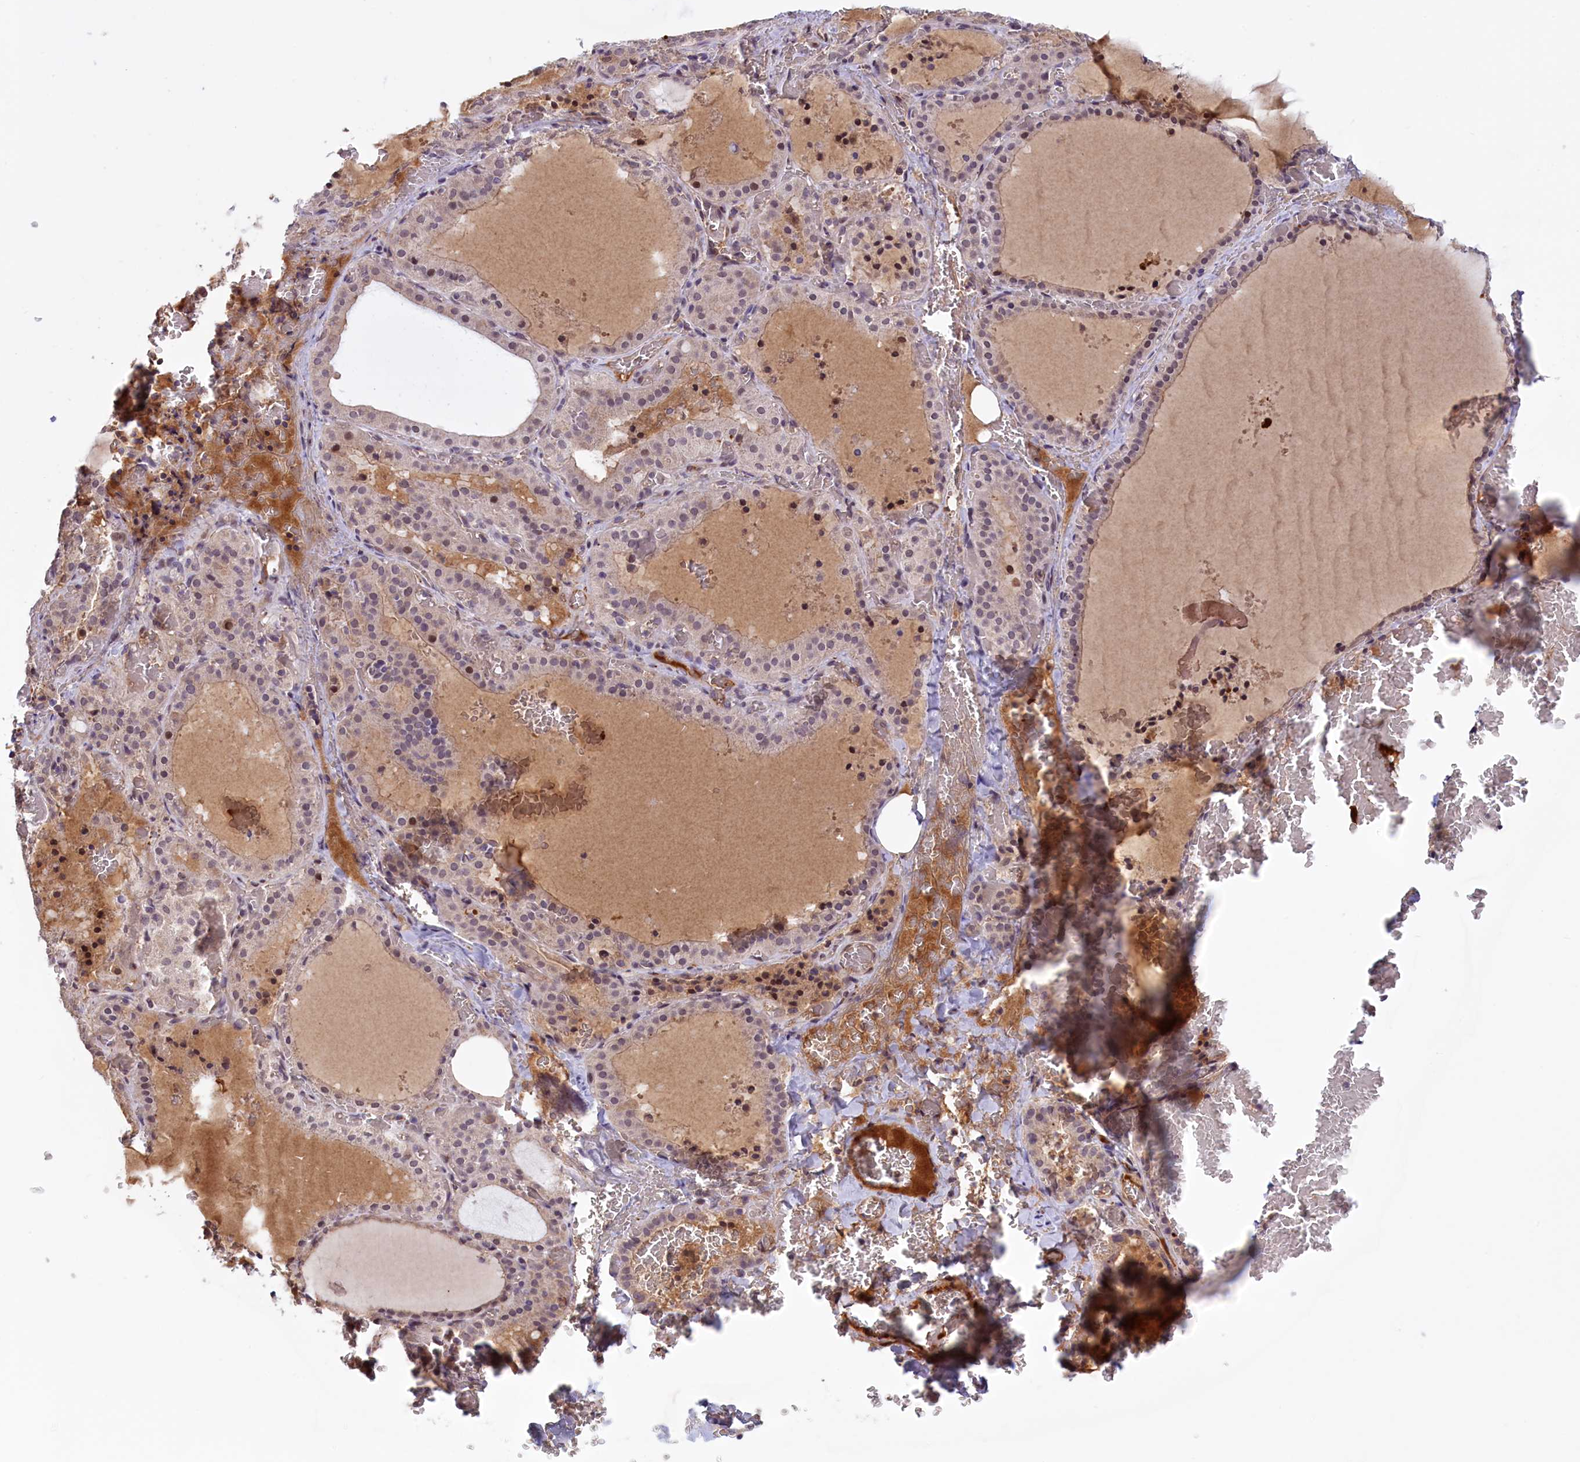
{"staining": {"intensity": "weak", "quantity": "25%-75%", "location": "cytoplasmic/membranous,nuclear"}, "tissue": "thyroid gland", "cell_type": "Glandular cells", "image_type": "normal", "snomed": [{"axis": "morphology", "description": "Normal tissue, NOS"}, {"axis": "topography", "description": "Thyroid gland"}], "caption": "Normal thyroid gland reveals weak cytoplasmic/membranous,nuclear expression in approximately 25%-75% of glandular cells, visualized by immunohistochemistry. Nuclei are stained in blue.", "gene": "RRAD", "patient": {"sex": "female", "age": 39}}